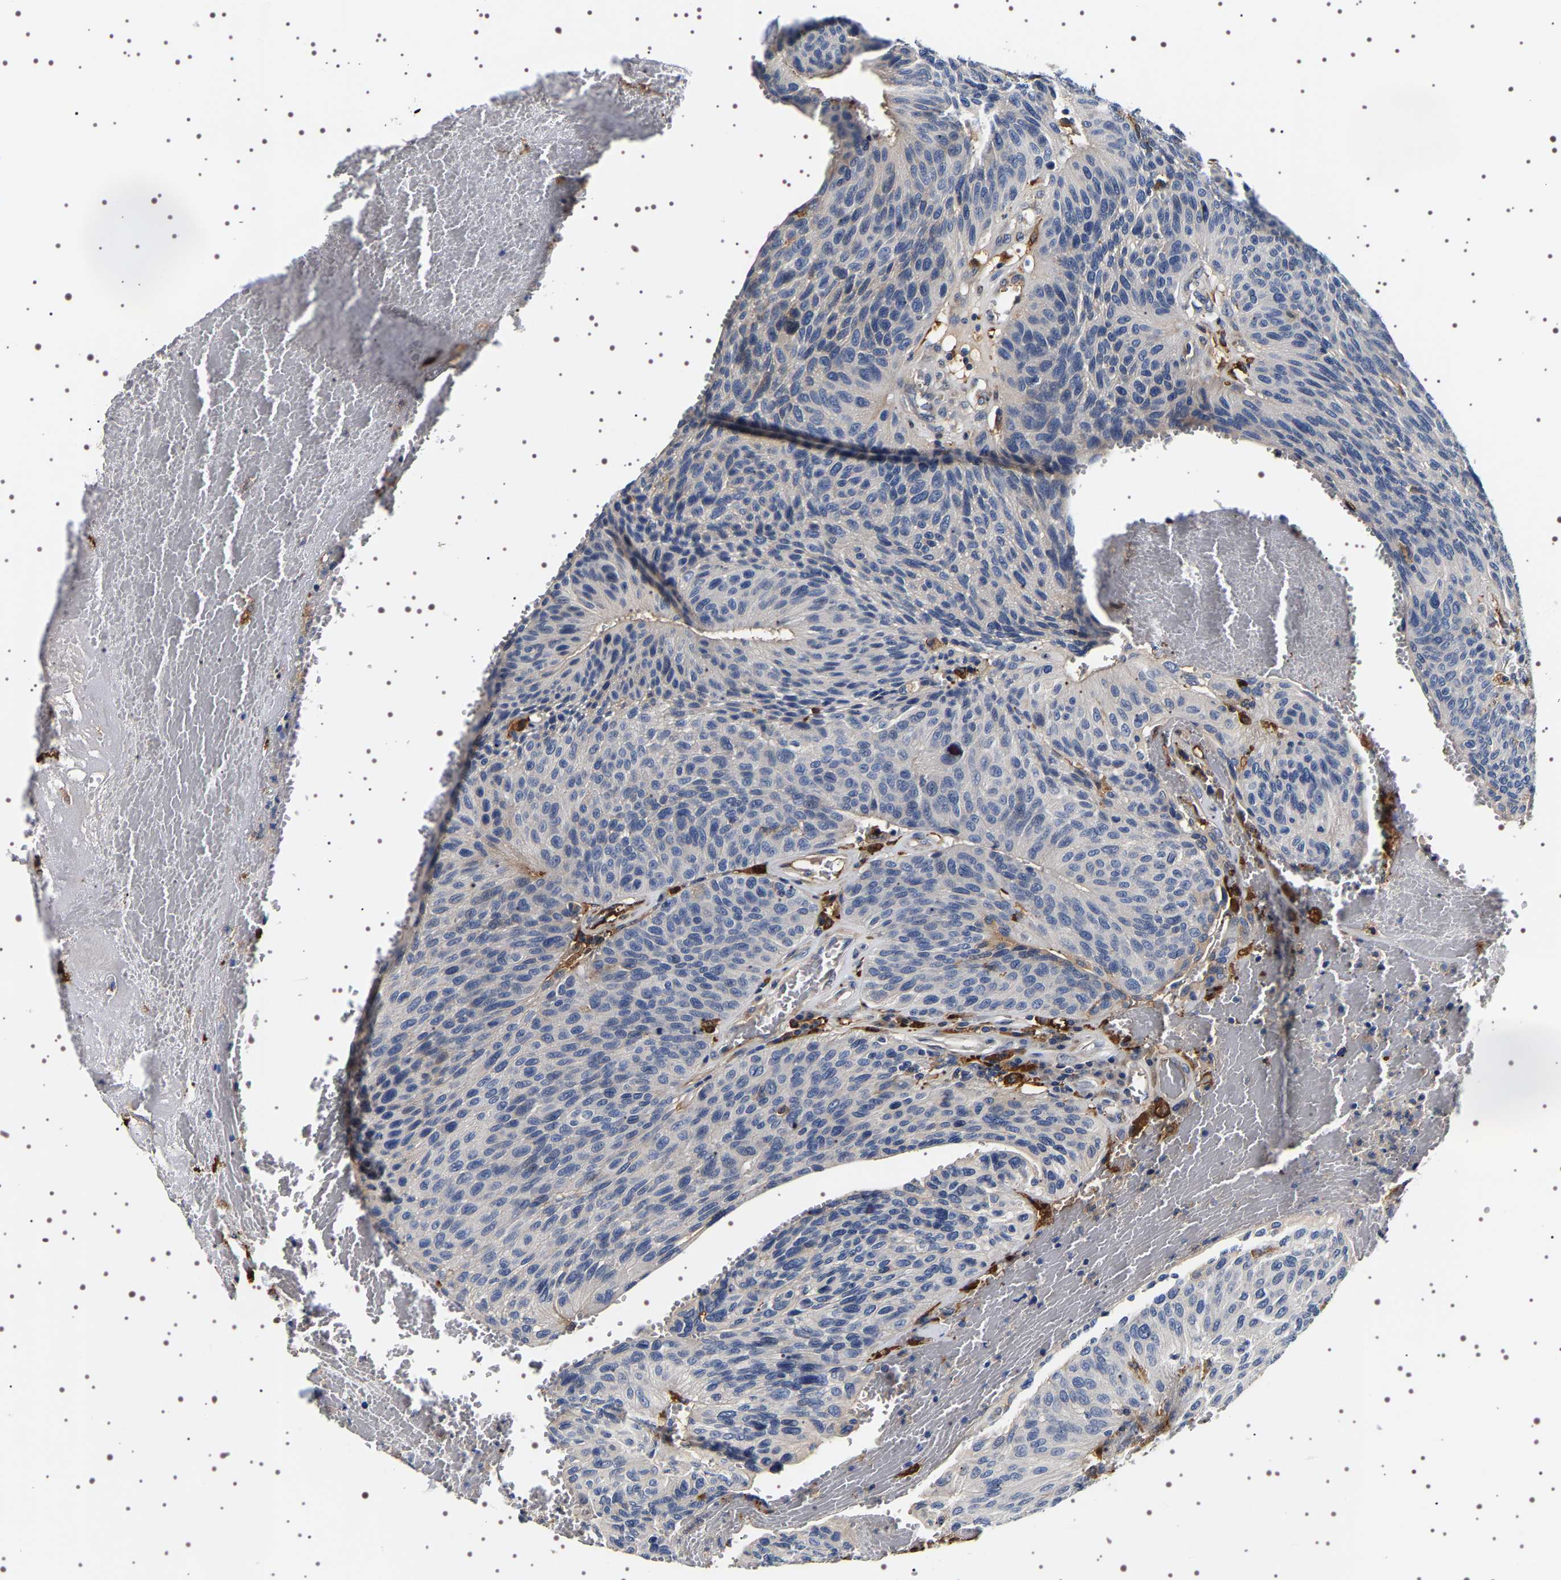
{"staining": {"intensity": "weak", "quantity": "<25%", "location": "cytoplasmic/membranous"}, "tissue": "urothelial cancer", "cell_type": "Tumor cells", "image_type": "cancer", "snomed": [{"axis": "morphology", "description": "Urothelial carcinoma, High grade"}, {"axis": "topography", "description": "Urinary bladder"}], "caption": "Tumor cells are negative for brown protein staining in urothelial carcinoma (high-grade).", "gene": "ALPL", "patient": {"sex": "male", "age": 66}}